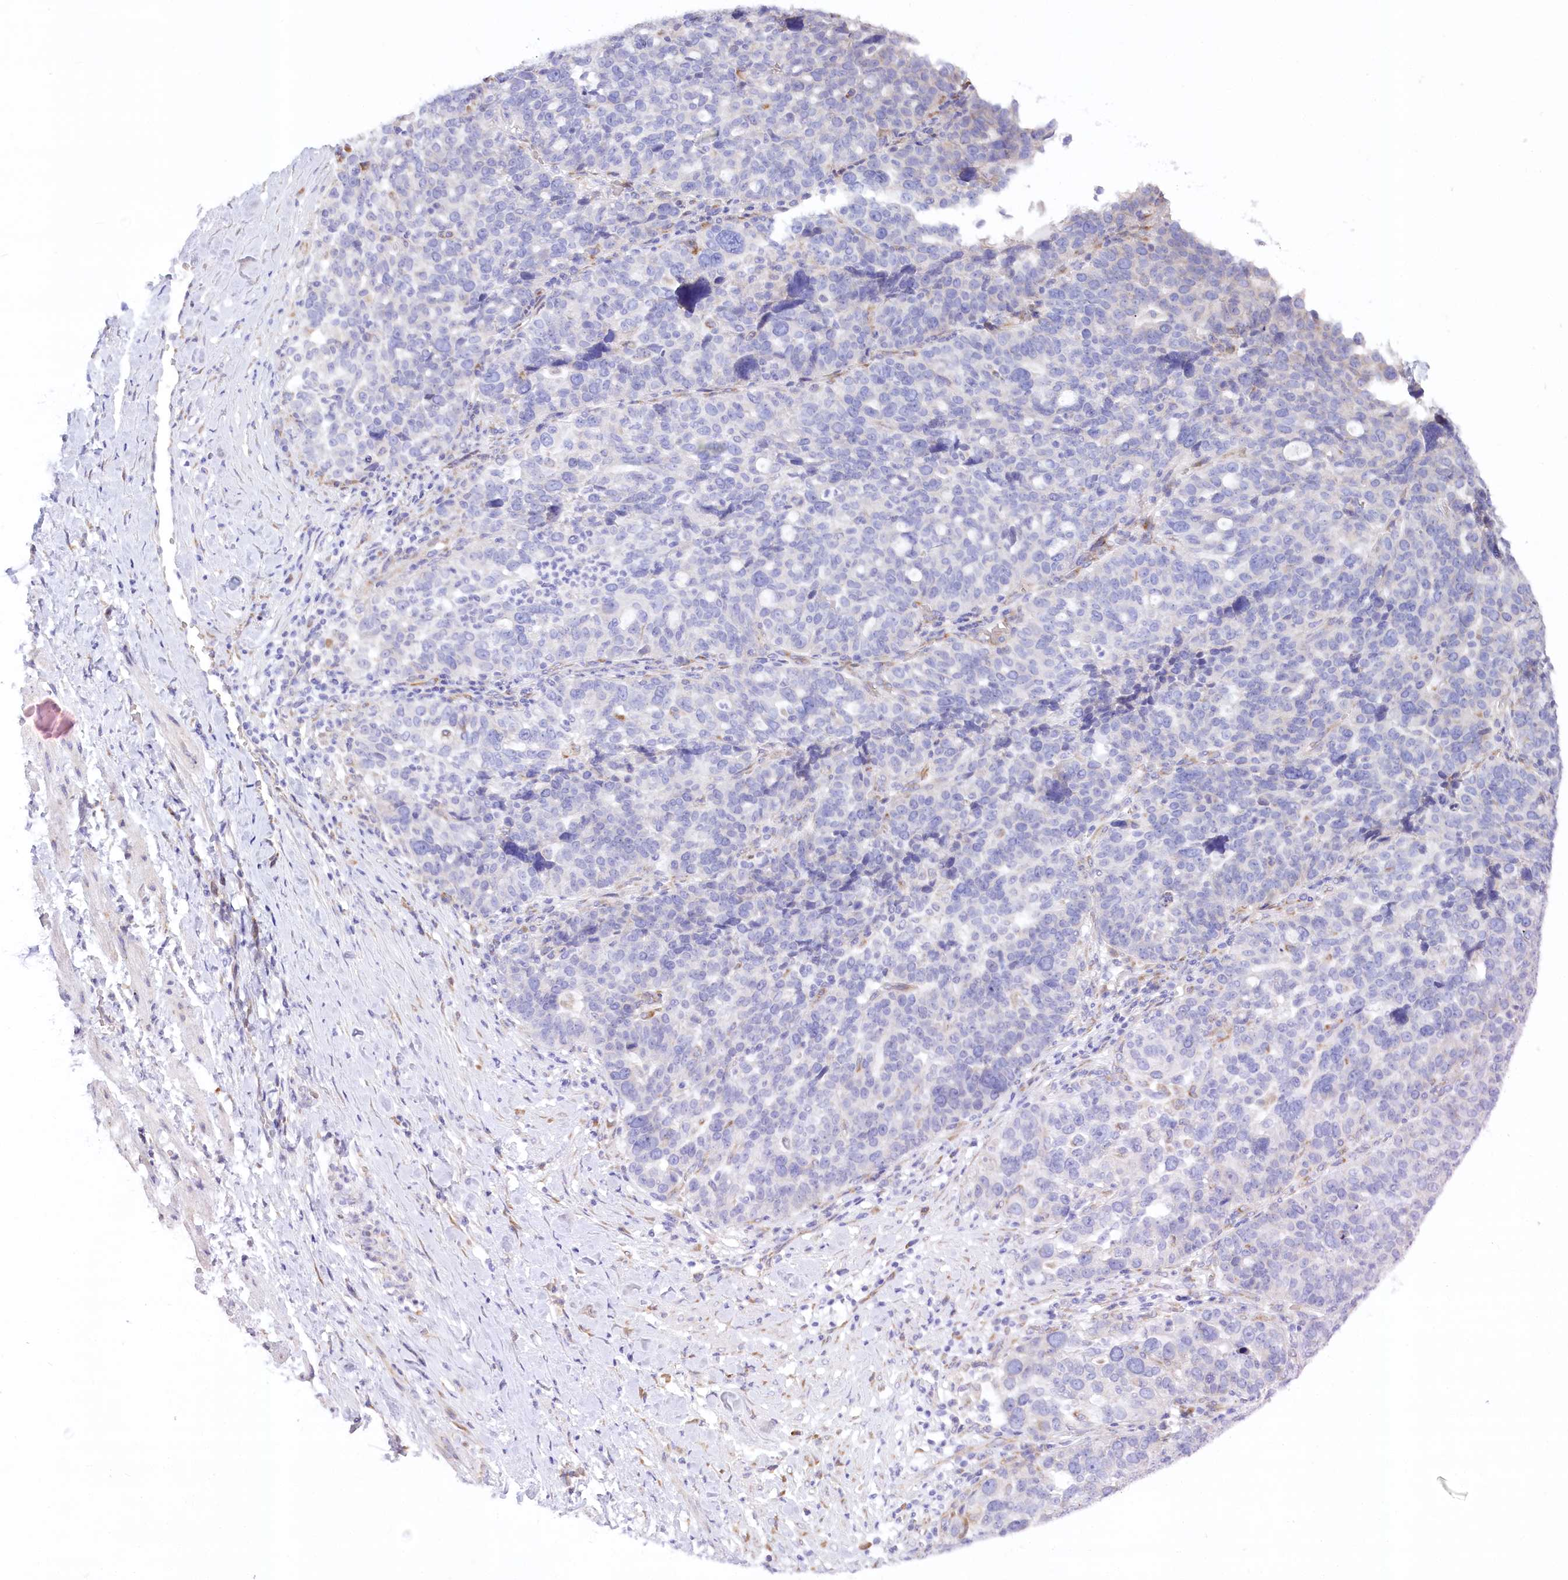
{"staining": {"intensity": "negative", "quantity": "none", "location": "none"}, "tissue": "ovarian cancer", "cell_type": "Tumor cells", "image_type": "cancer", "snomed": [{"axis": "morphology", "description": "Cystadenocarcinoma, serous, NOS"}, {"axis": "topography", "description": "Ovary"}], "caption": "This is an immunohistochemistry histopathology image of serous cystadenocarcinoma (ovarian). There is no staining in tumor cells.", "gene": "STT3B", "patient": {"sex": "female", "age": 59}}